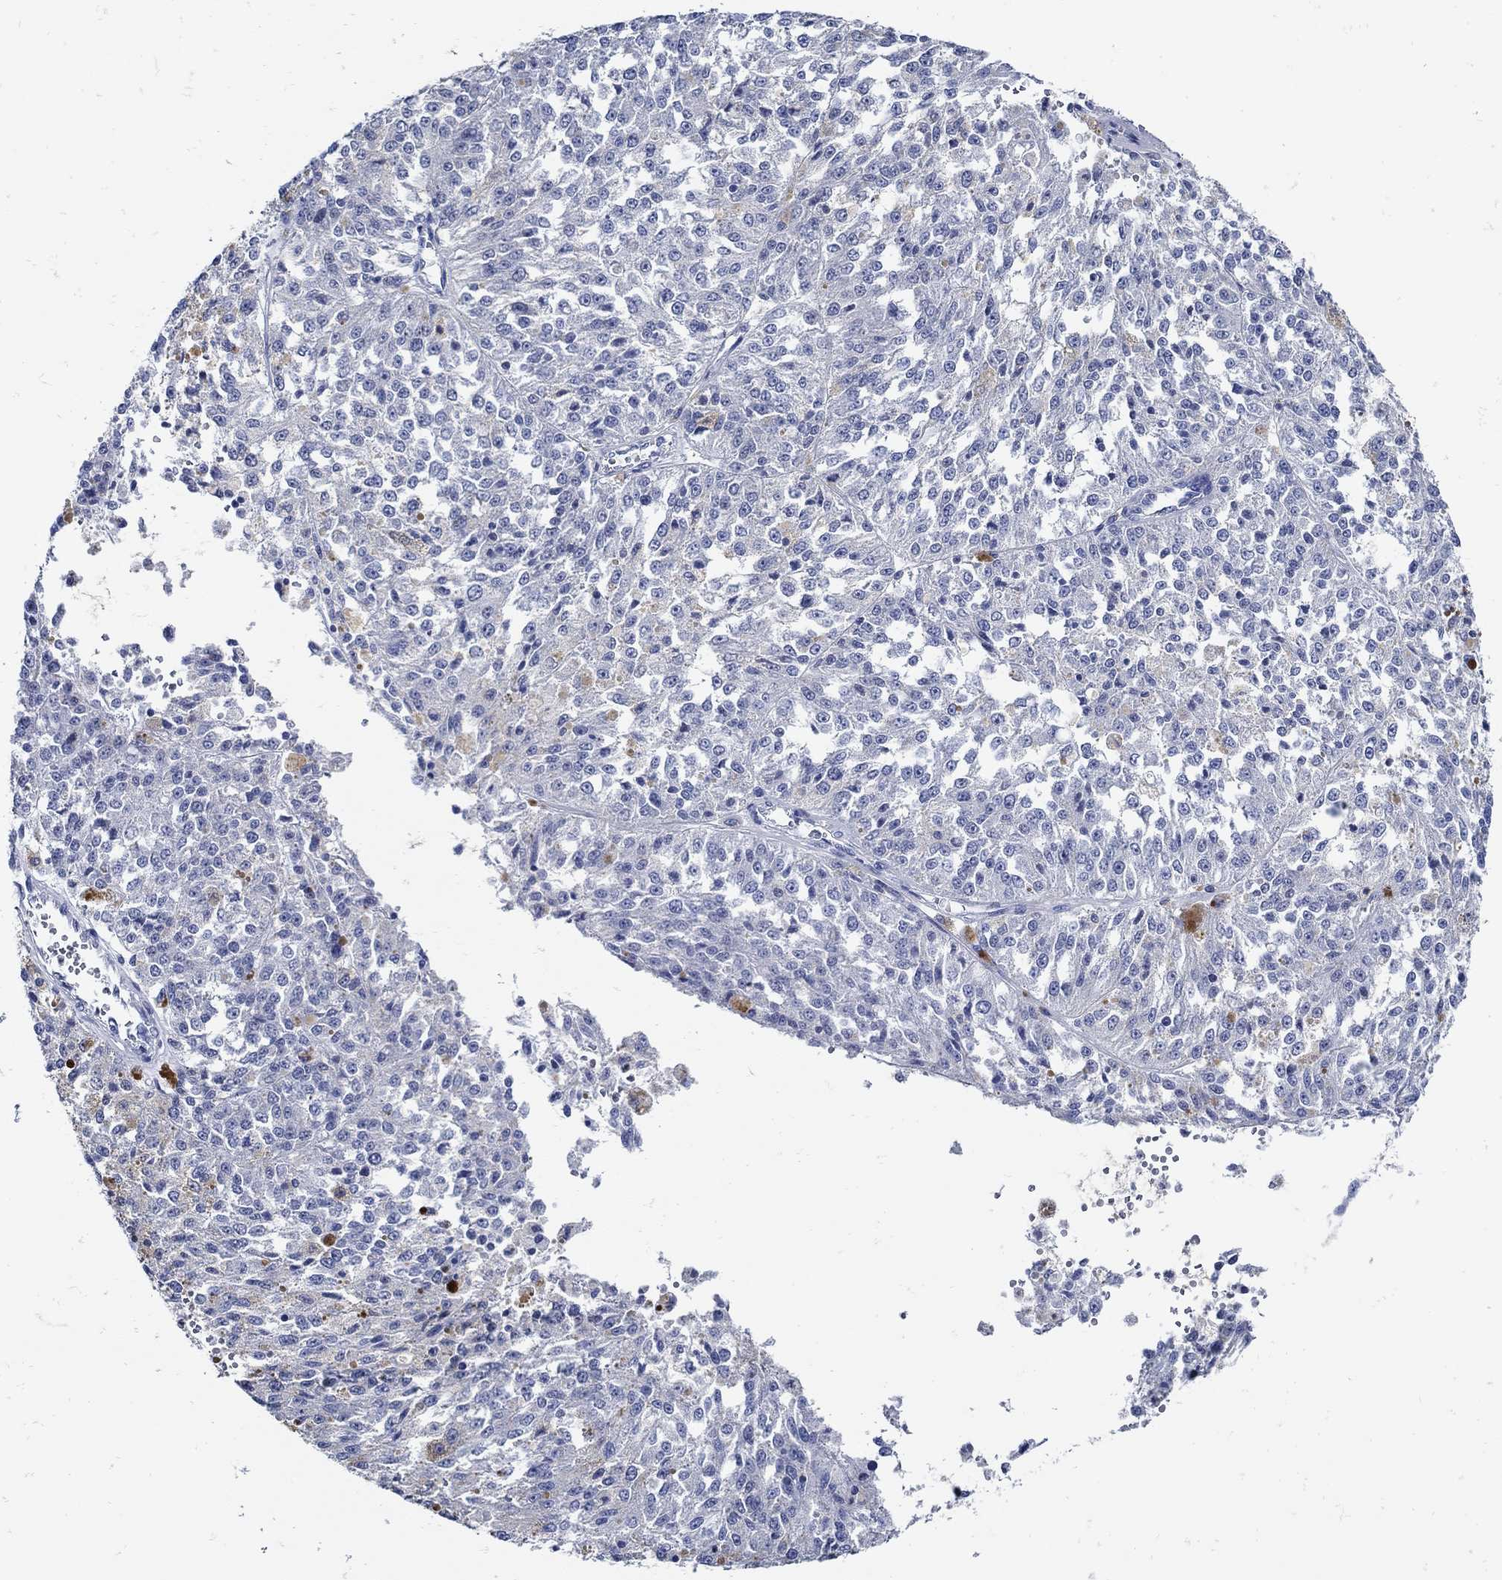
{"staining": {"intensity": "negative", "quantity": "none", "location": "none"}, "tissue": "melanoma", "cell_type": "Tumor cells", "image_type": "cancer", "snomed": [{"axis": "morphology", "description": "Malignant melanoma, Metastatic site"}, {"axis": "topography", "description": "Lymph node"}], "caption": "The immunohistochemistry (IHC) image has no significant expression in tumor cells of melanoma tissue.", "gene": "NOS1", "patient": {"sex": "female", "age": 64}}